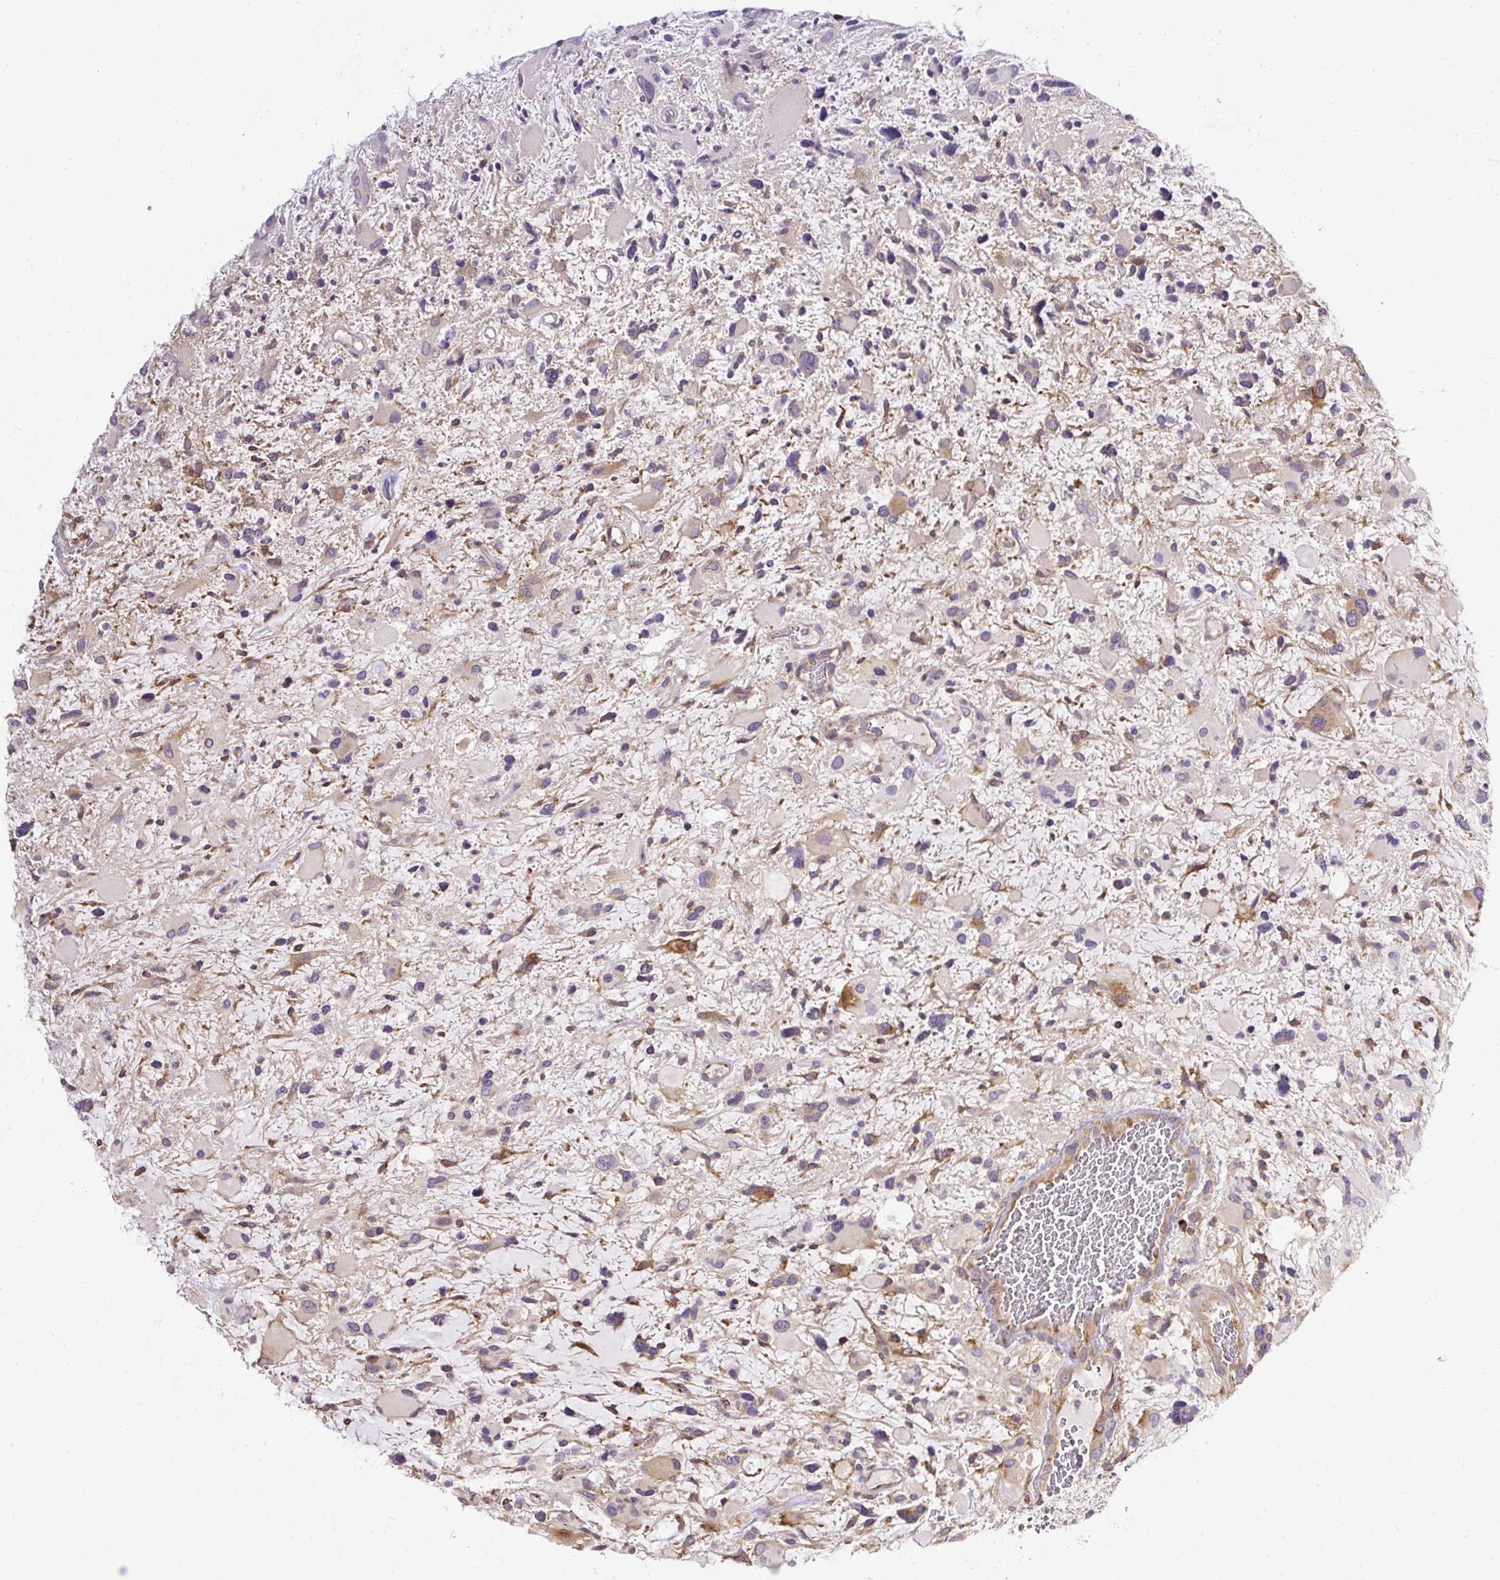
{"staining": {"intensity": "moderate", "quantity": "<25%", "location": "cytoplasmic/membranous"}, "tissue": "glioma", "cell_type": "Tumor cells", "image_type": "cancer", "snomed": [{"axis": "morphology", "description": "Glioma, malignant, High grade"}, {"axis": "topography", "description": "Brain"}], "caption": "The histopathology image shows staining of high-grade glioma (malignant), revealing moderate cytoplasmic/membranous protein expression (brown color) within tumor cells.", "gene": "SMC4", "patient": {"sex": "female", "age": 11}}